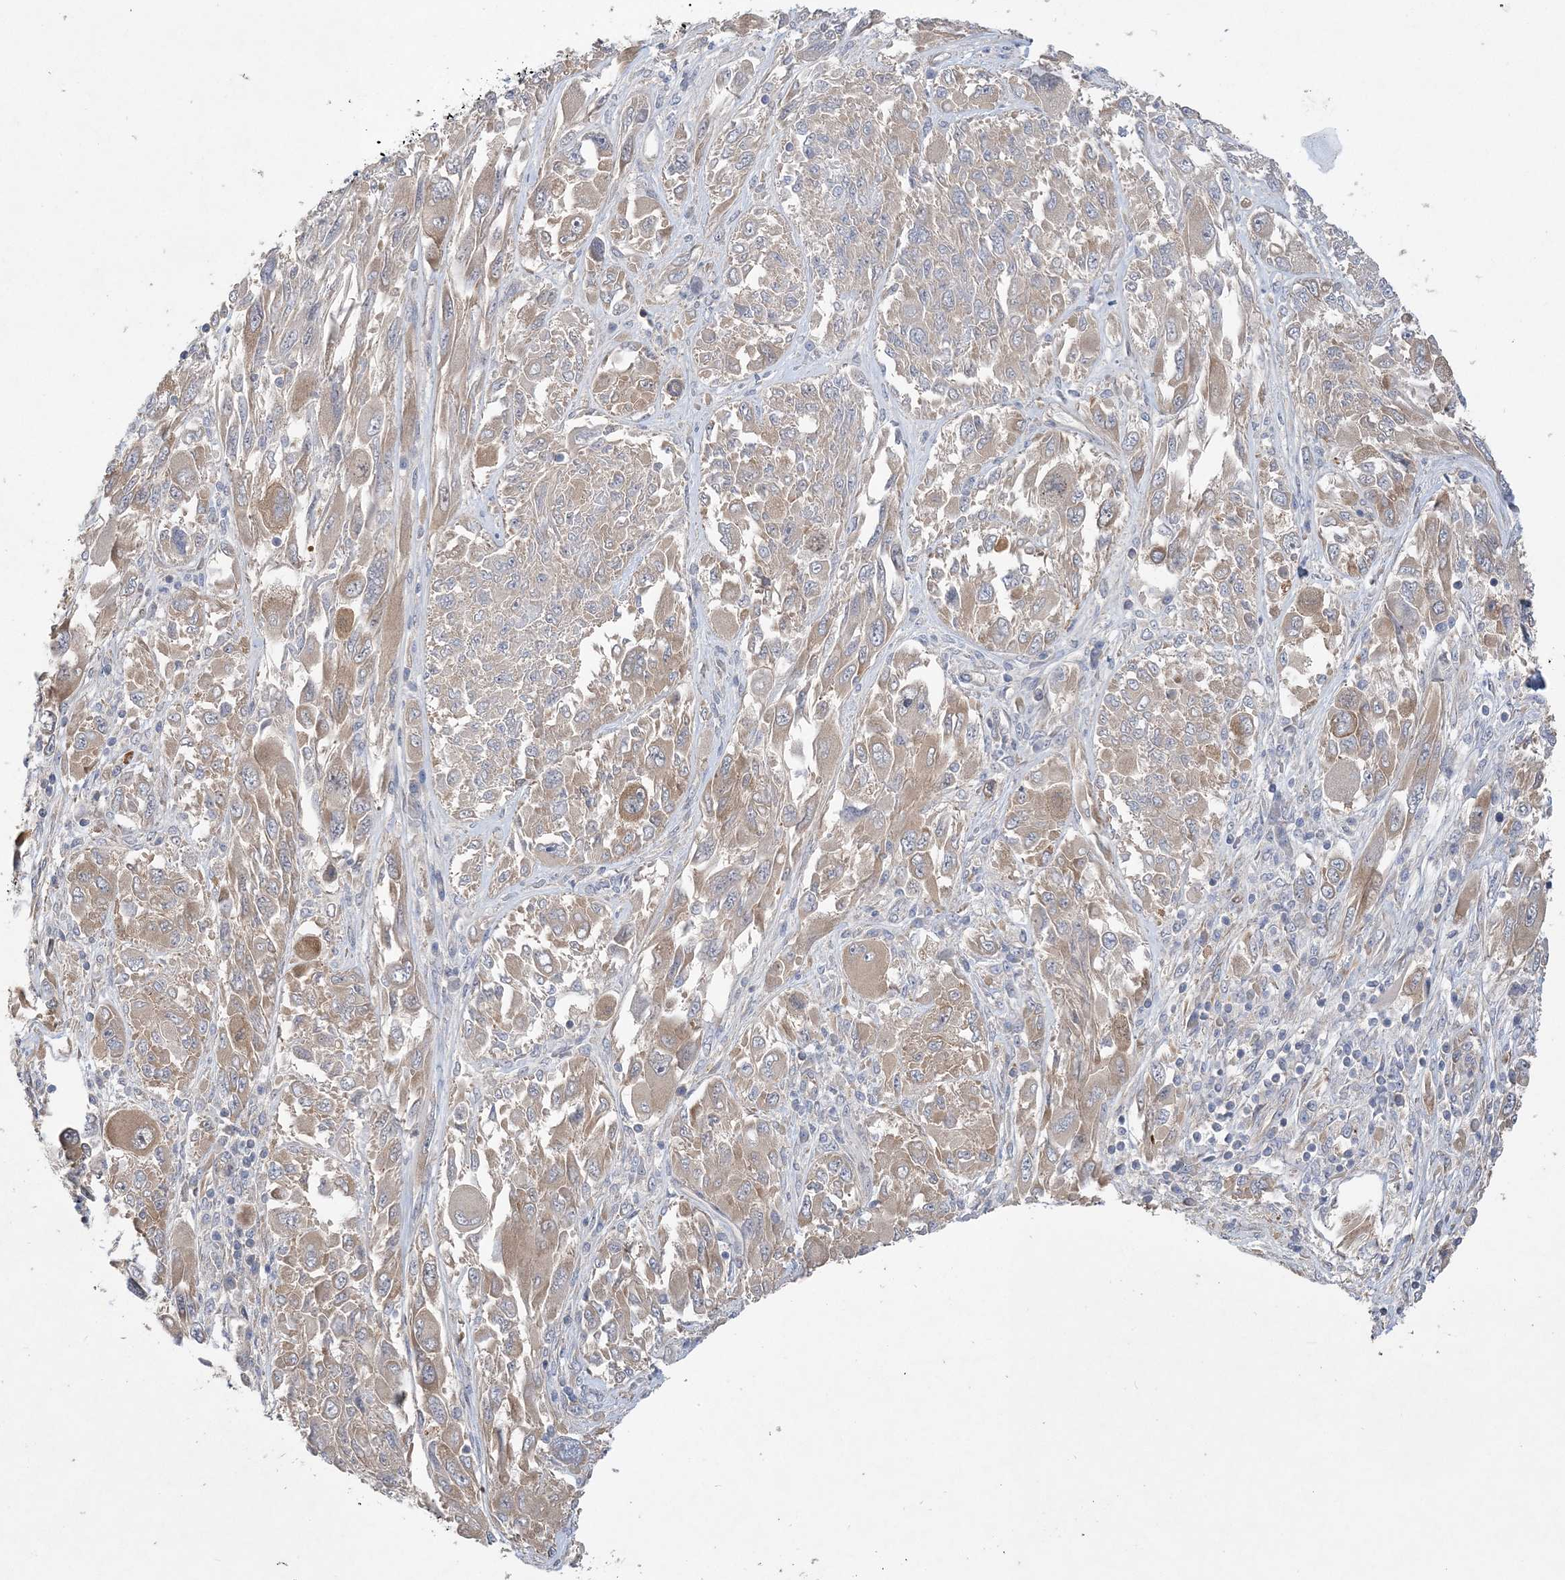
{"staining": {"intensity": "weak", "quantity": ">75%", "location": "cytoplasmic/membranous"}, "tissue": "melanoma", "cell_type": "Tumor cells", "image_type": "cancer", "snomed": [{"axis": "morphology", "description": "Malignant melanoma, NOS"}, {"axis": "topography", "description": "Skin"}], "caption": "This is an image of IHC staining of malignant melanoma, which shows weak expression in the cytoplasmic/membranous of tumor cells.", "gene": "MAP4K5", "patient": {"sex": "female", "age": 91}}